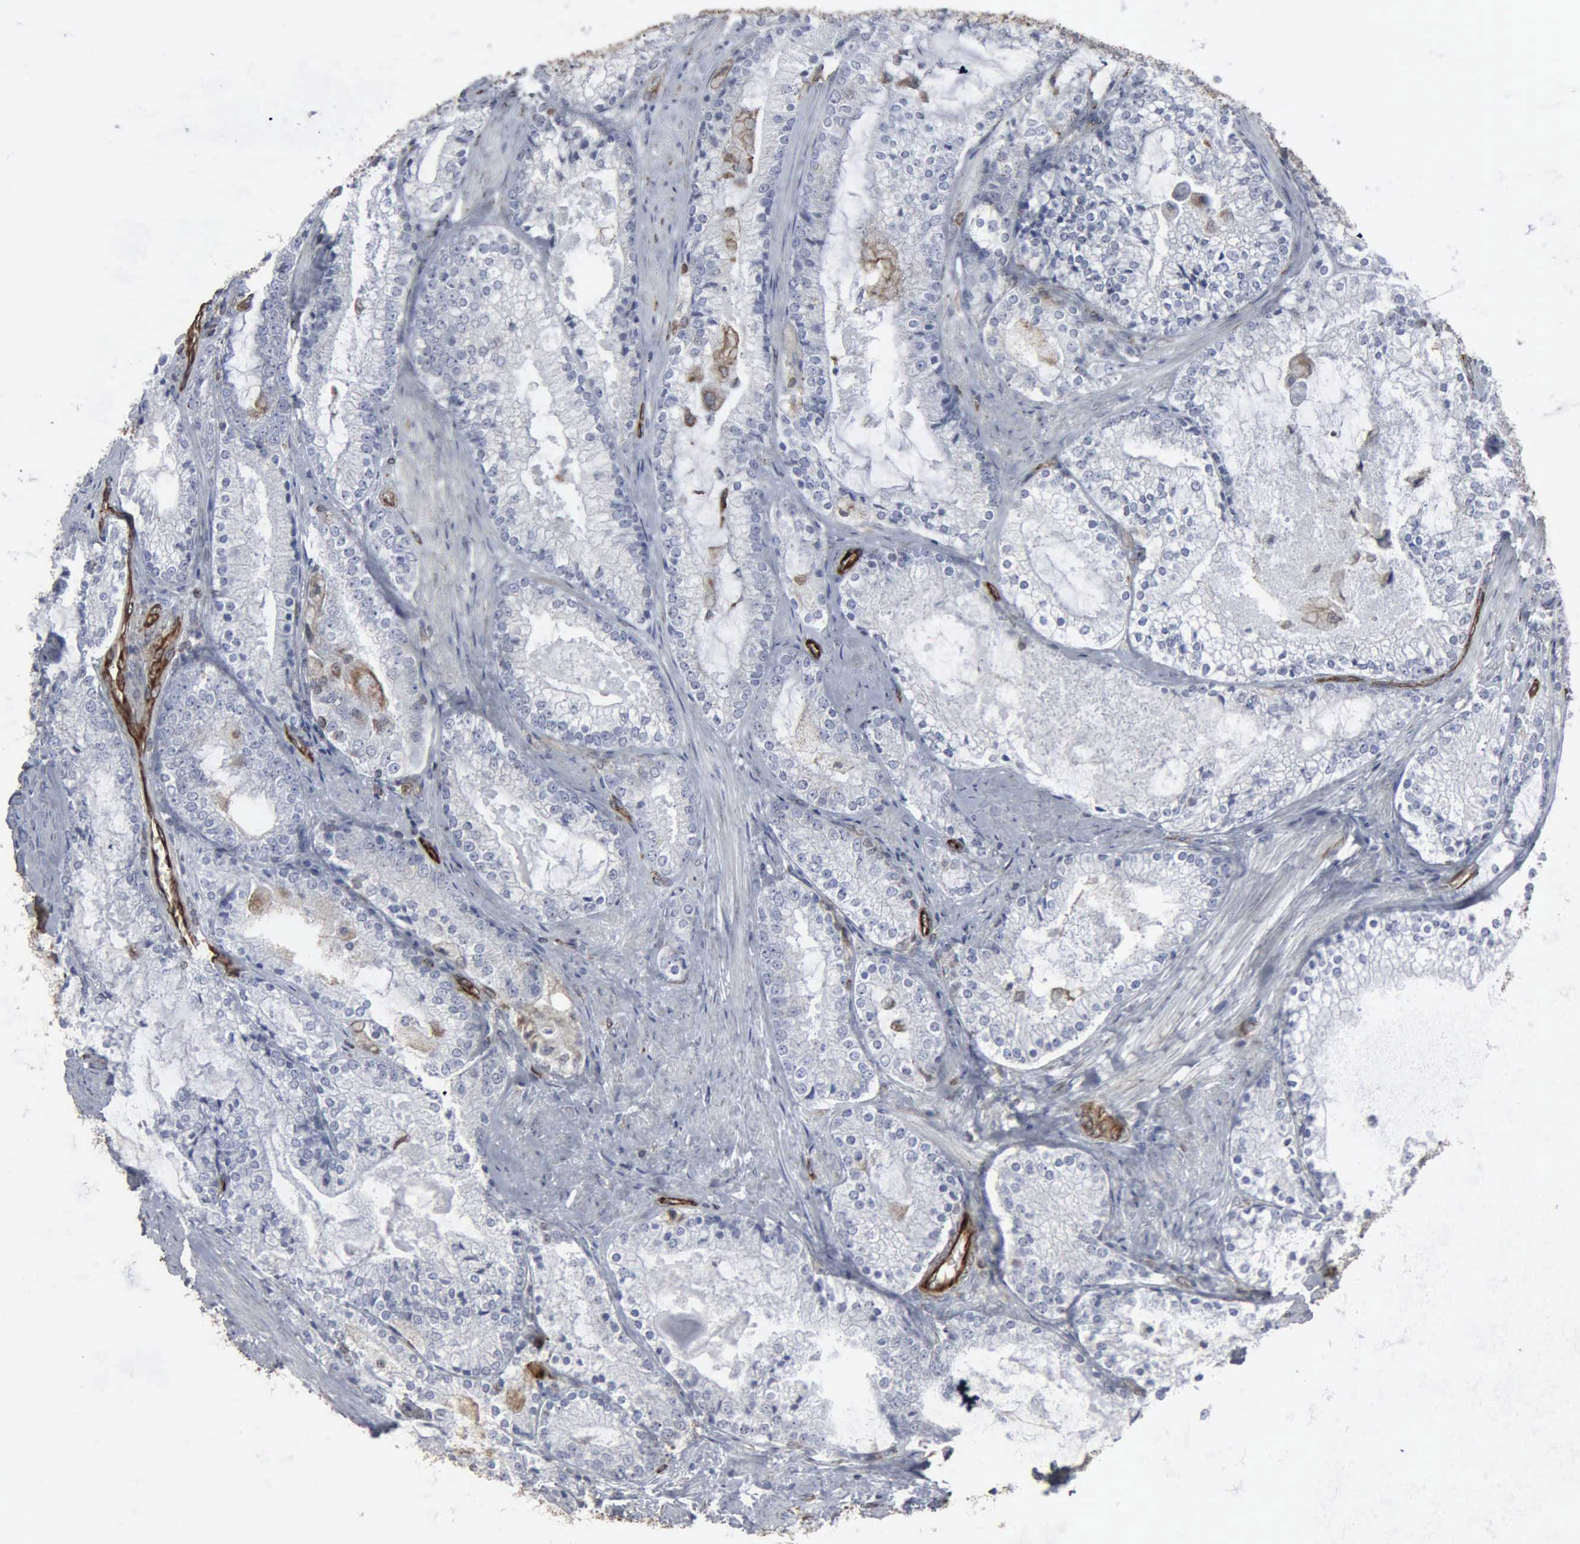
{"staining": {"intensity": "weak", "quantity": "<25%", "location": "nuclear"}, "tissue": "prostate cancer", "cell_type": "Tumor cells", "image_type": "cancer", "snomed": [{"axis": "morphology", "description": "Adenocarcinoma, High grade"}, {"axis": "topography", "description": "Prostate"}], "caption": "Prostate cancer was stained to show a protein in brown. There is no significant expression in tumor cells.", "gene": "CCNE1", "patient": {"sex": "male", "age": 63}}